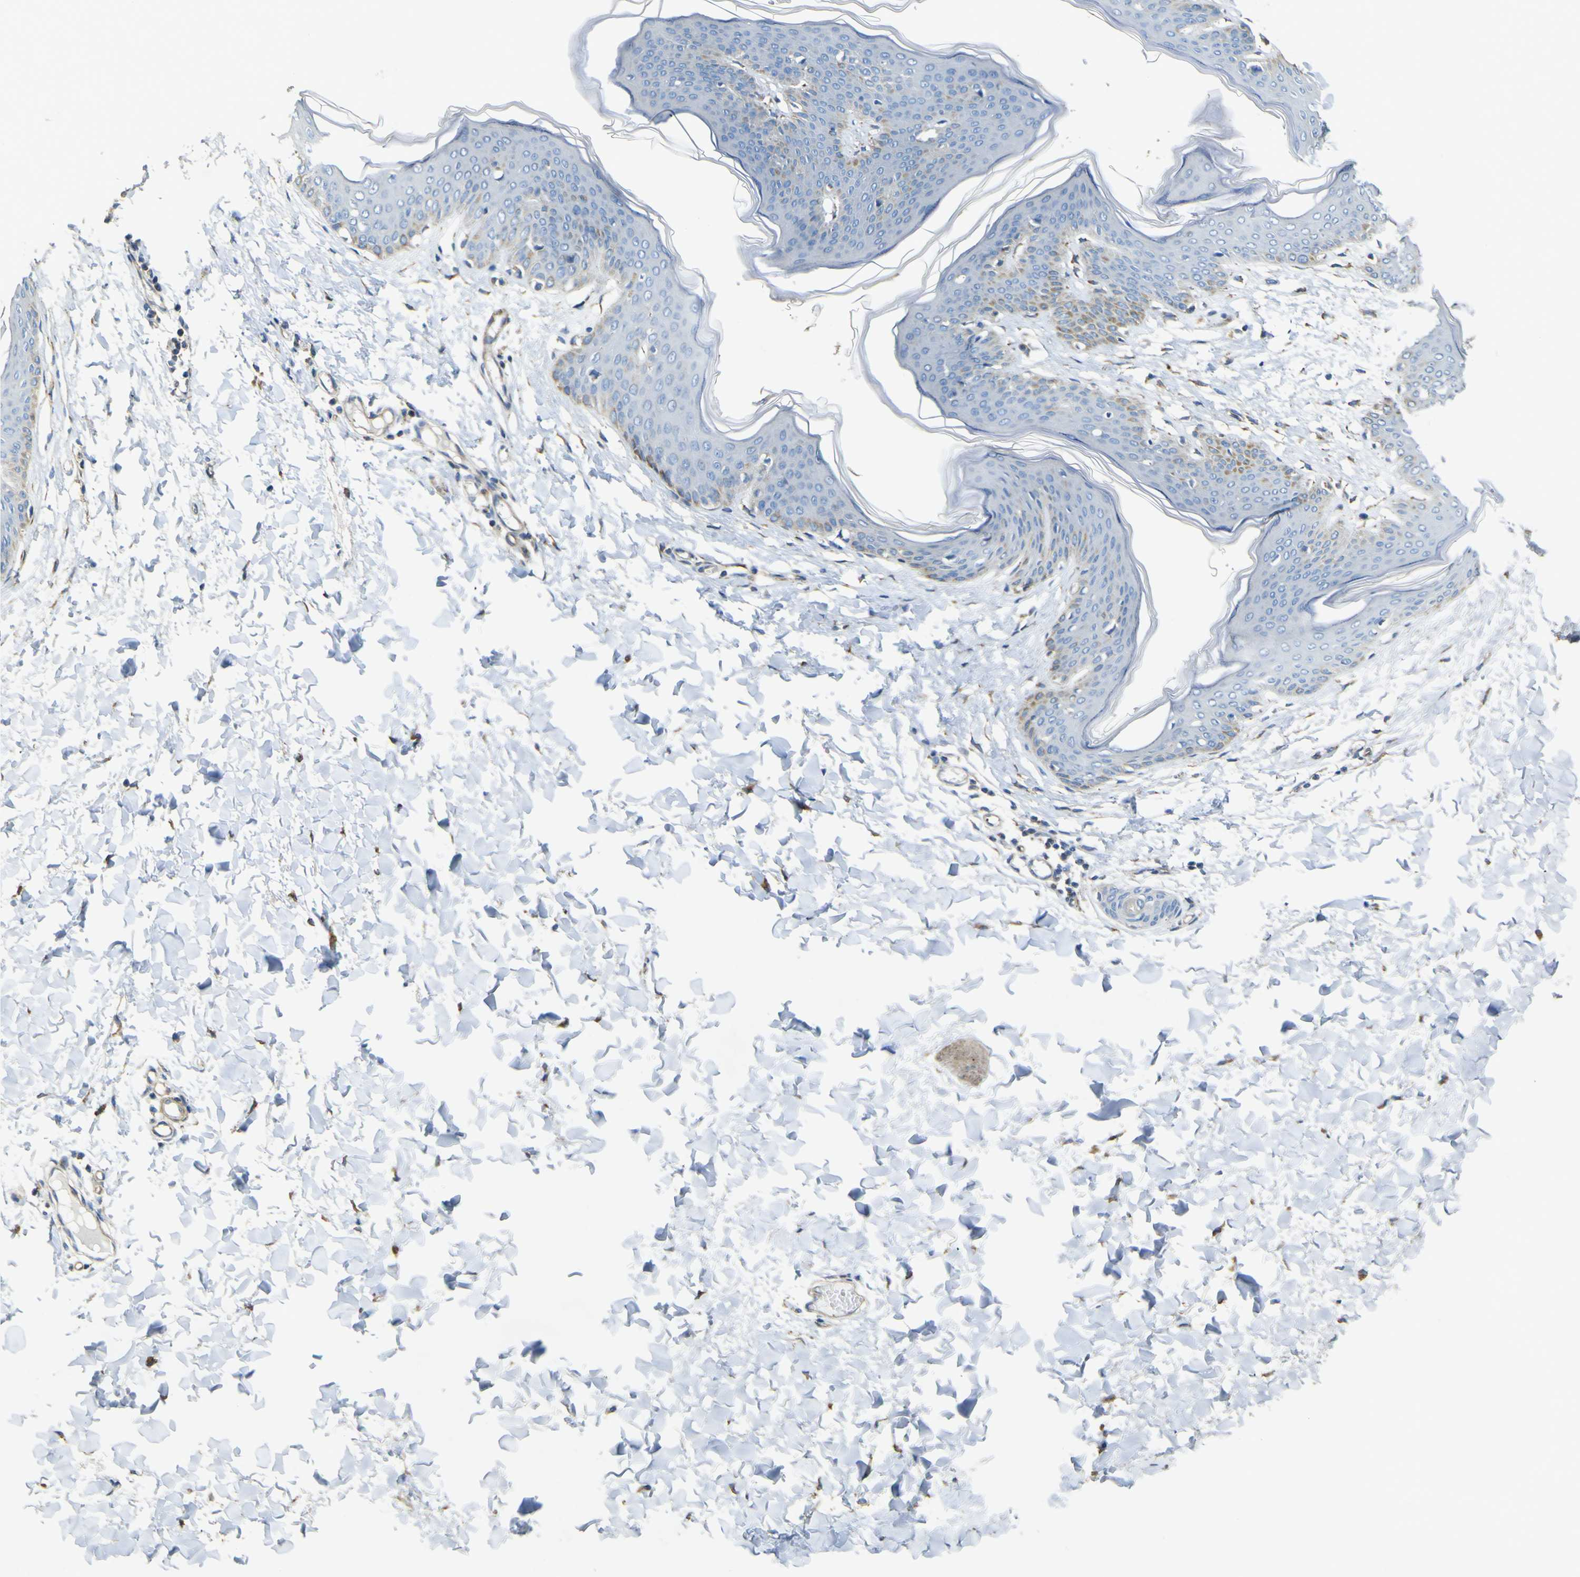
{"staining": {"intensity": "weak", "quantity": "25%-75%", "location": "cytoplasmic/membranous"}, "tissue": "skin", "cell_type": "Fibroblasts", "image_type": "normal", "snomed": [{"axis": "morphology", "description": "Normal tissue, NOS"}, {"axis": "topography", "description": "Skin"}], "caption": "Brown immunohistochemical staining in benign skin shows weak cytoplasmic/membranous expression in approximately 25%-75% of fibroblasts.", "gene": "ALDH18A1", "patient": {"sex": "female", "age": 17}}